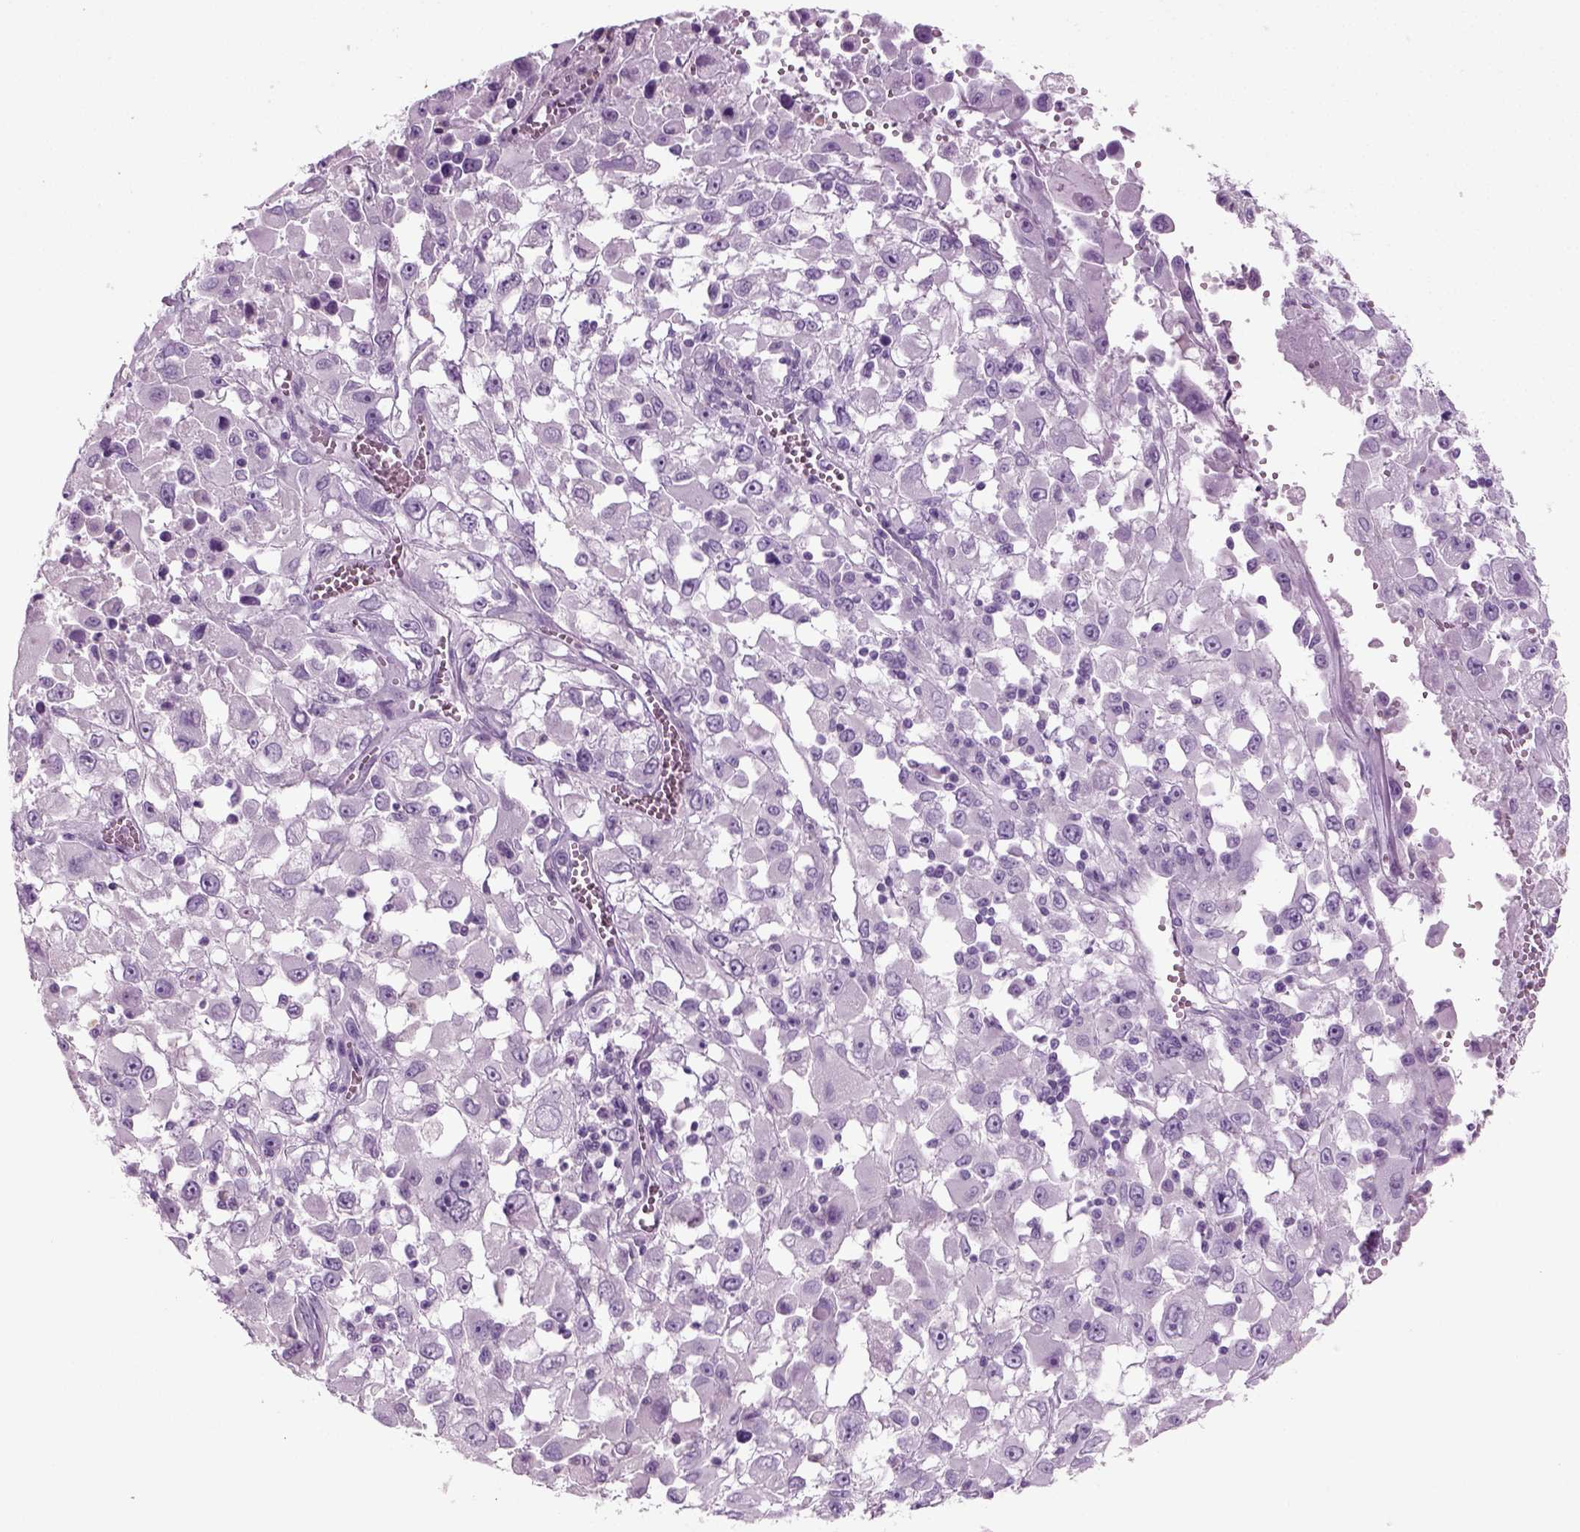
{"staining": {"intensity": "negative", "quantity": "none", "location": "none"}, "tissue": "melanoma", "cell_type": "Tumor cells", "image_type": "cancer", "snomed": [{"axis": "morphology", "description": "Malignant melanoma, Metastatic site"}, {"axis": "topography", "description": "Soft tissue"}], "caption": "DAB immunohistochemical staining of human melanoma demonstrates no significant staining in tumor cells.", "gene": "CRABP1", "patient": {"sex": "male", "age": 50}}